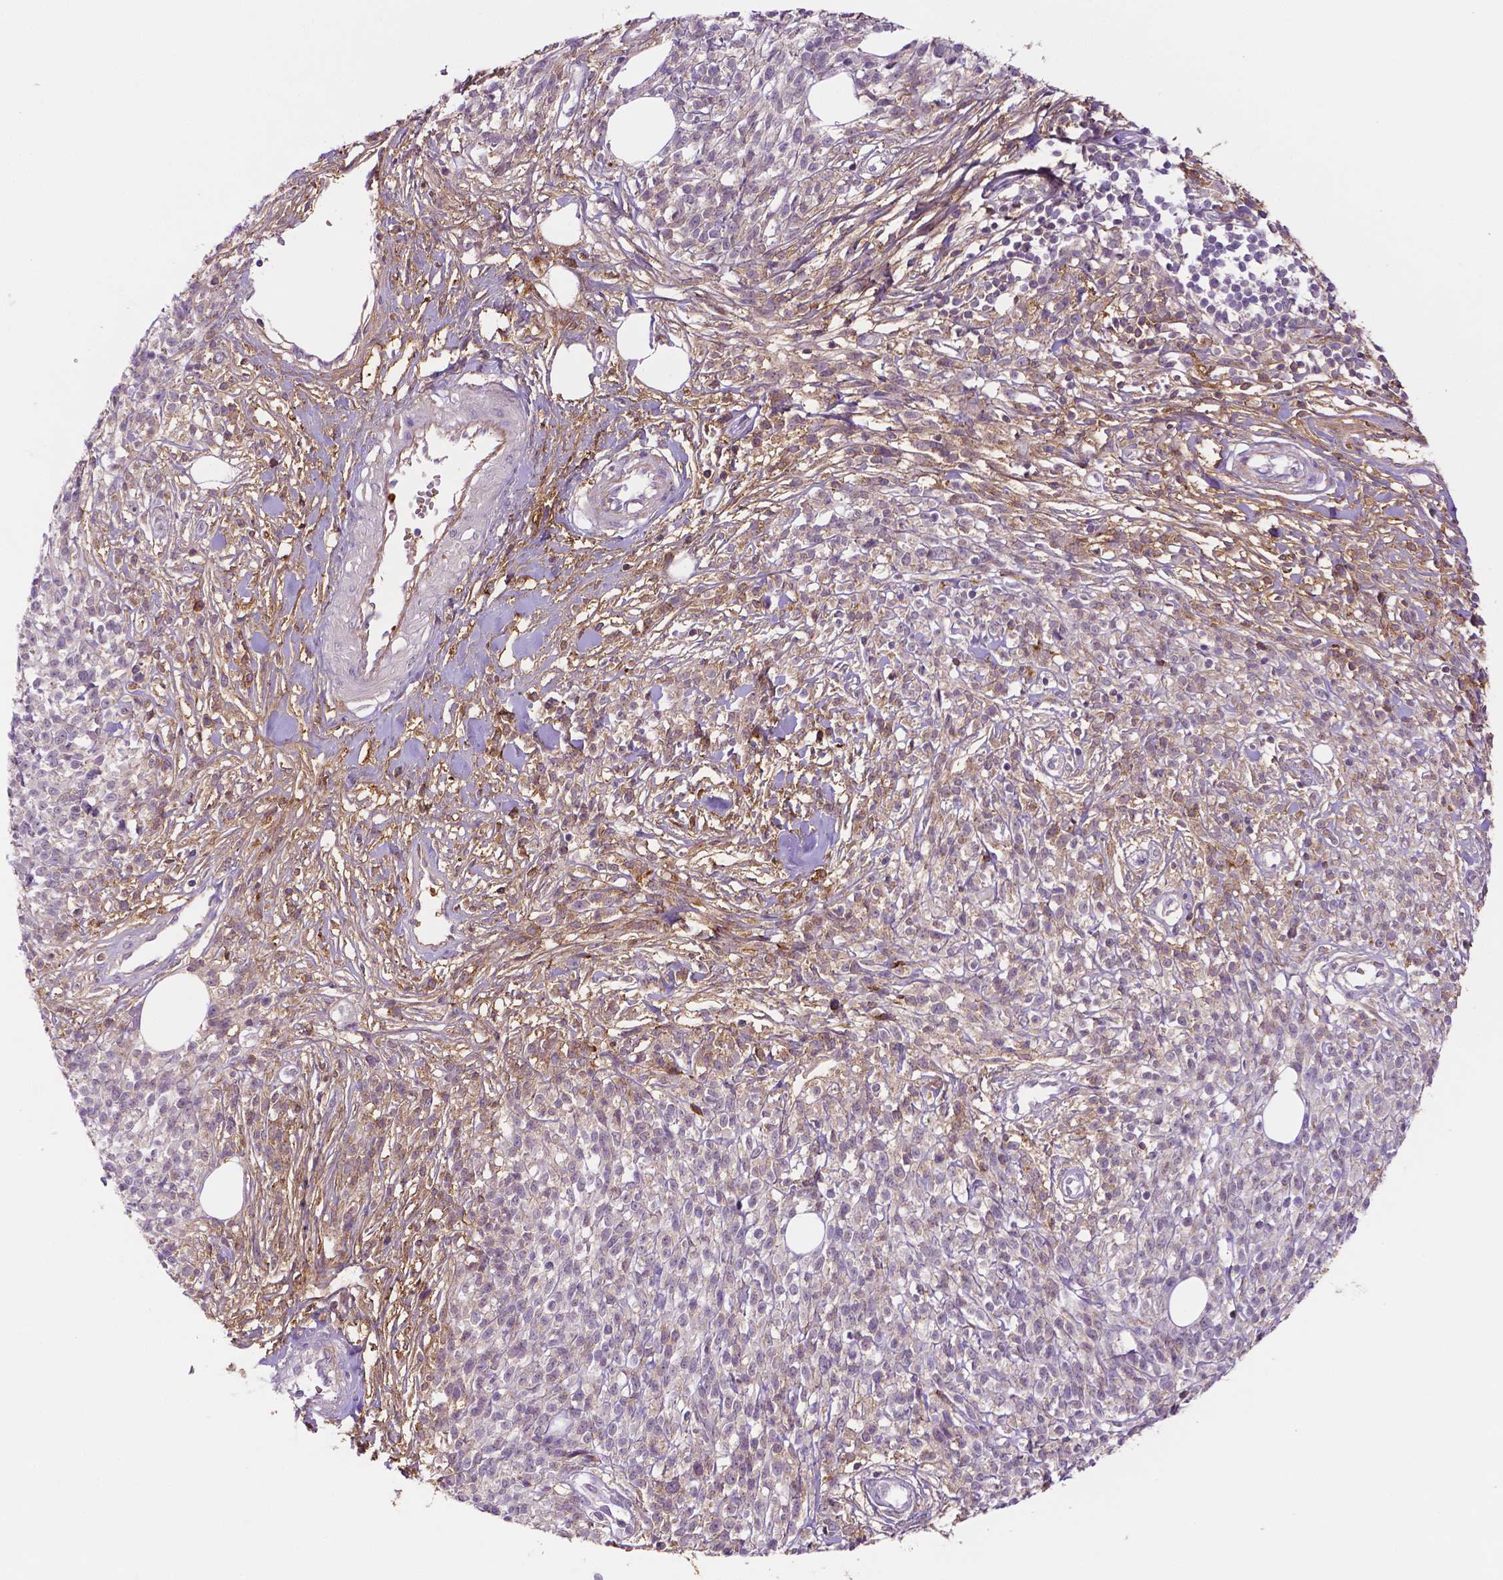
{"staining": {"intensity": "negative", "quantity": "none", "location": "none"}, "tissue": "melanoma", "cell_type": "Tumor cells", "image_type": "cancer", "snomed": [{"axis": "morphology", "description": "Malignant melanoma, NOS"}, {"axis": "topography", "description": "Skin"}, {"axis": "topography", "description": "Skin of trunk"}], "caption": "IHC micrograph of melanoma stained for a protein (brown), which displays no positivity in tumor cells.", "gene": "FBLN1", "patient": {"sex": "male", "age": 74}}